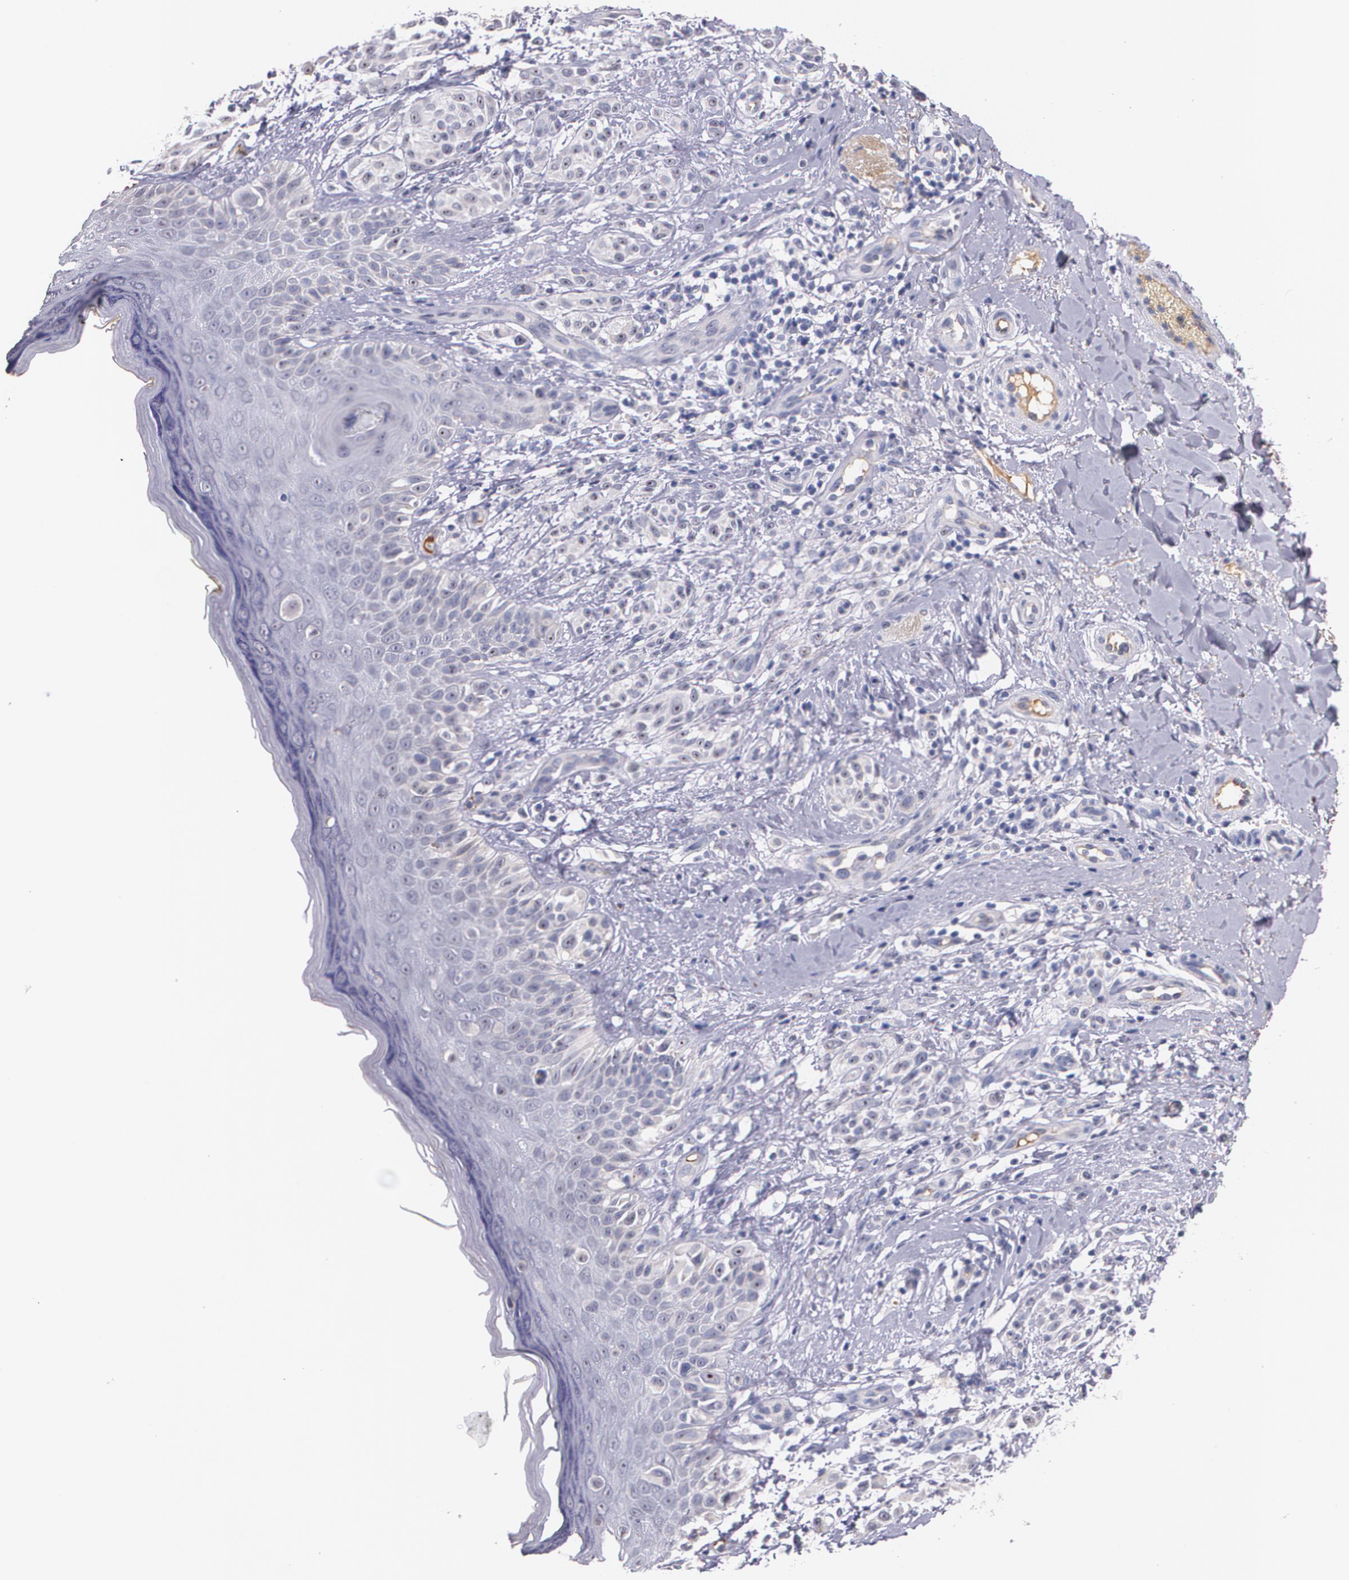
{"staining": {"intensity": "negative", "quantity": "none", "location": "none"}, "tissue": "melanoma", "cell_type": "Tumor cells", "image_type": "cancer", "snomed": [{"axis": "morphology", "description": "Malignant melanoma, NOS"}, {"axis": "topography", "description": "Skin"}], "caption": "Immunohistochemistry photomicrograph of neoplastic tissue: human malignant melanoma stained with DAB (3,3'-diaminobenzidine) displays no significant protein positivity in tumor cells.", "gene": "AMBP", "patient": {"sex": "male", "age": 57}}